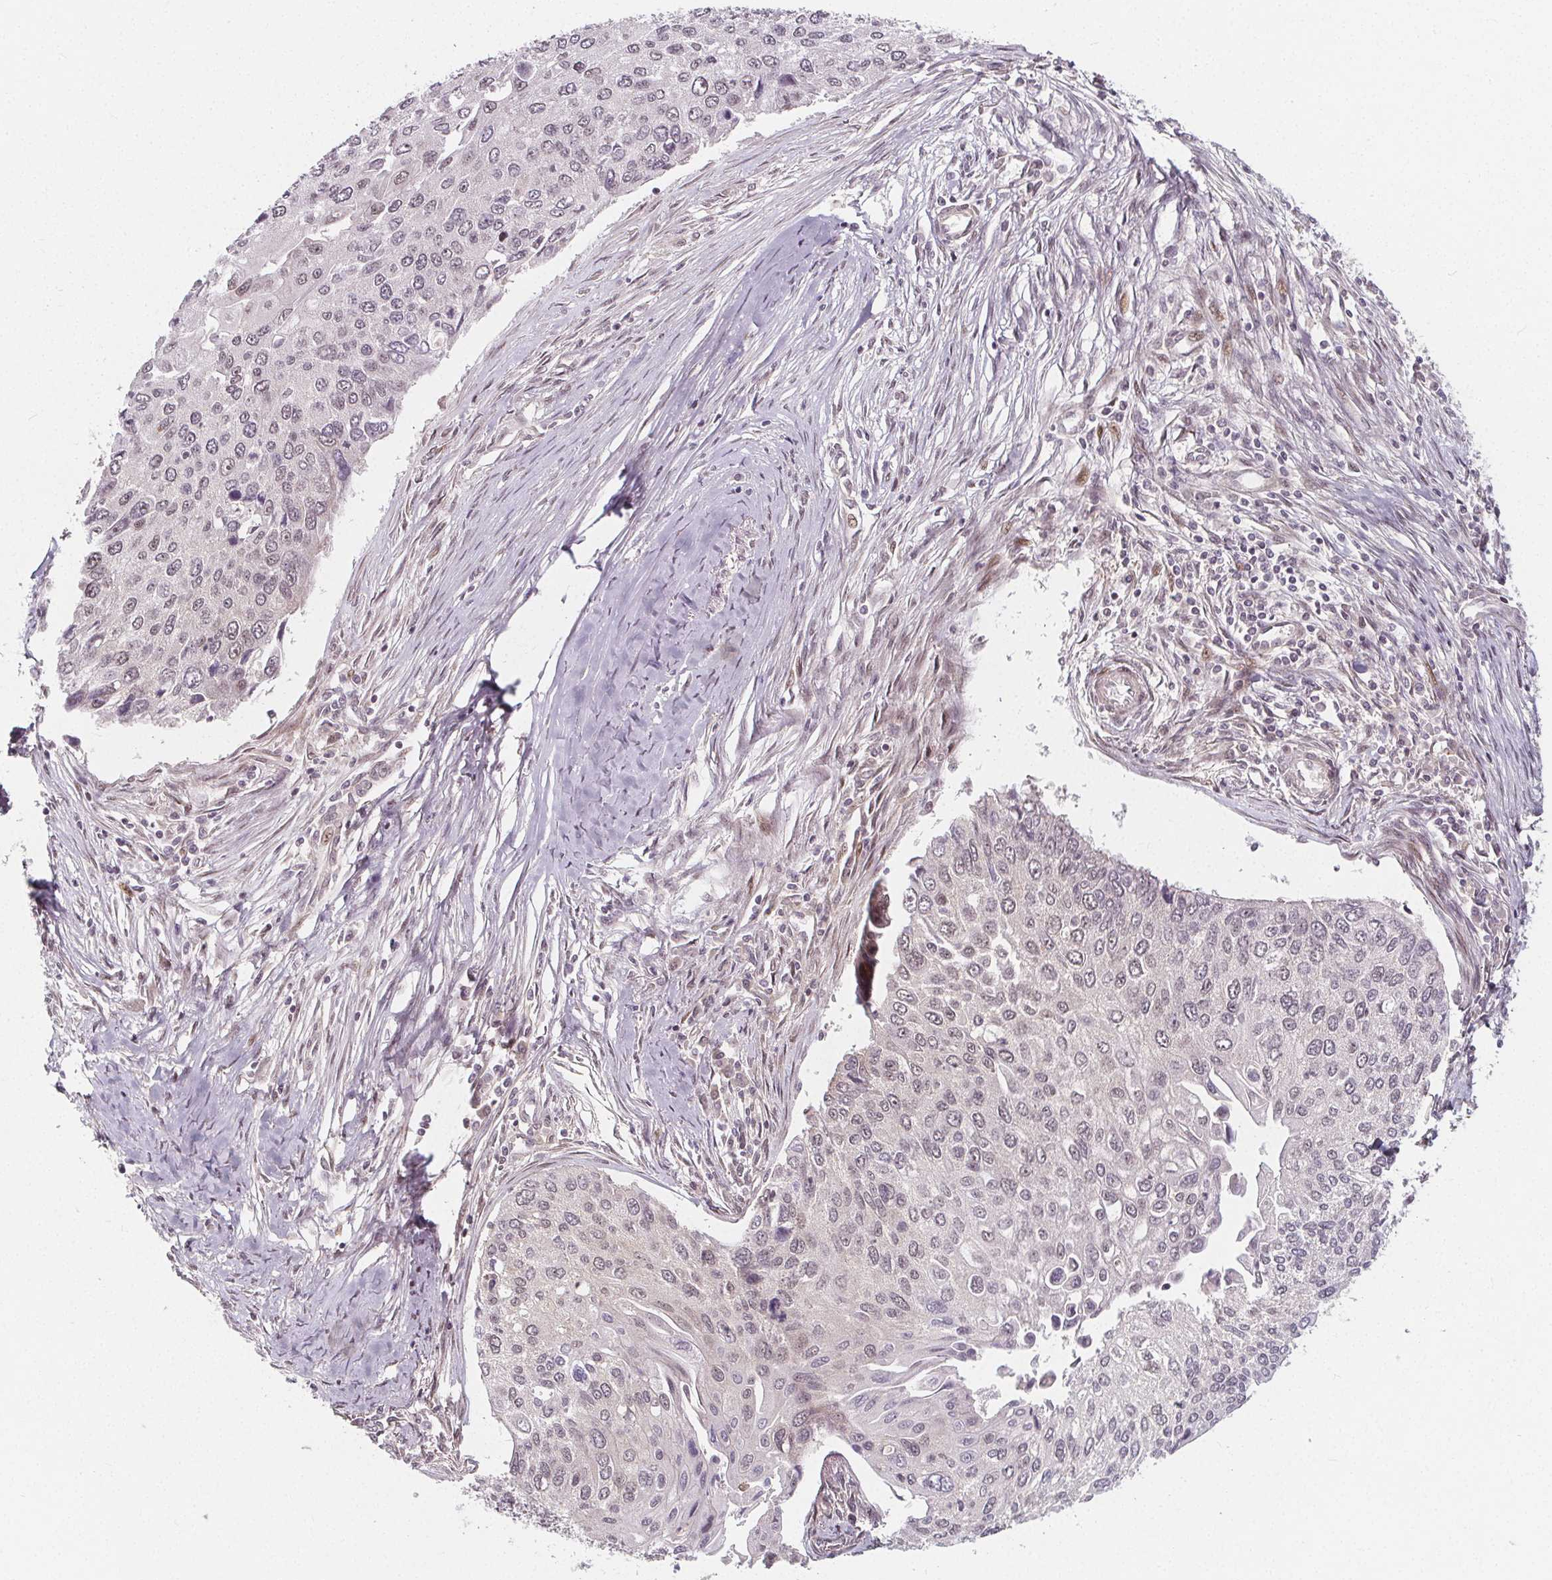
{"staining": {"intensity": "negative", "quantity": "none", "location": "none"}, "tissue": "lung cancer", "cell_type": "Tumor cells", "image_type": "cancer", "snomed": [{"axis": "morphology", "description": "Squamous cell carcinoma, NOS"}, {"axis": "morphology", "description": "Squamous cell carcinoma, metastatic, NOS"}, {"axis": "topography", "description": "Lung"}], "caption": "IHC histopathology image of human lung cancer (metastatic squamous cell carcinoma) stained for a protein (brown), which demonstrates no staining in tumor cells.", "gene": "AKT1S1", "patient": {"sex": "male", "age": 63}}